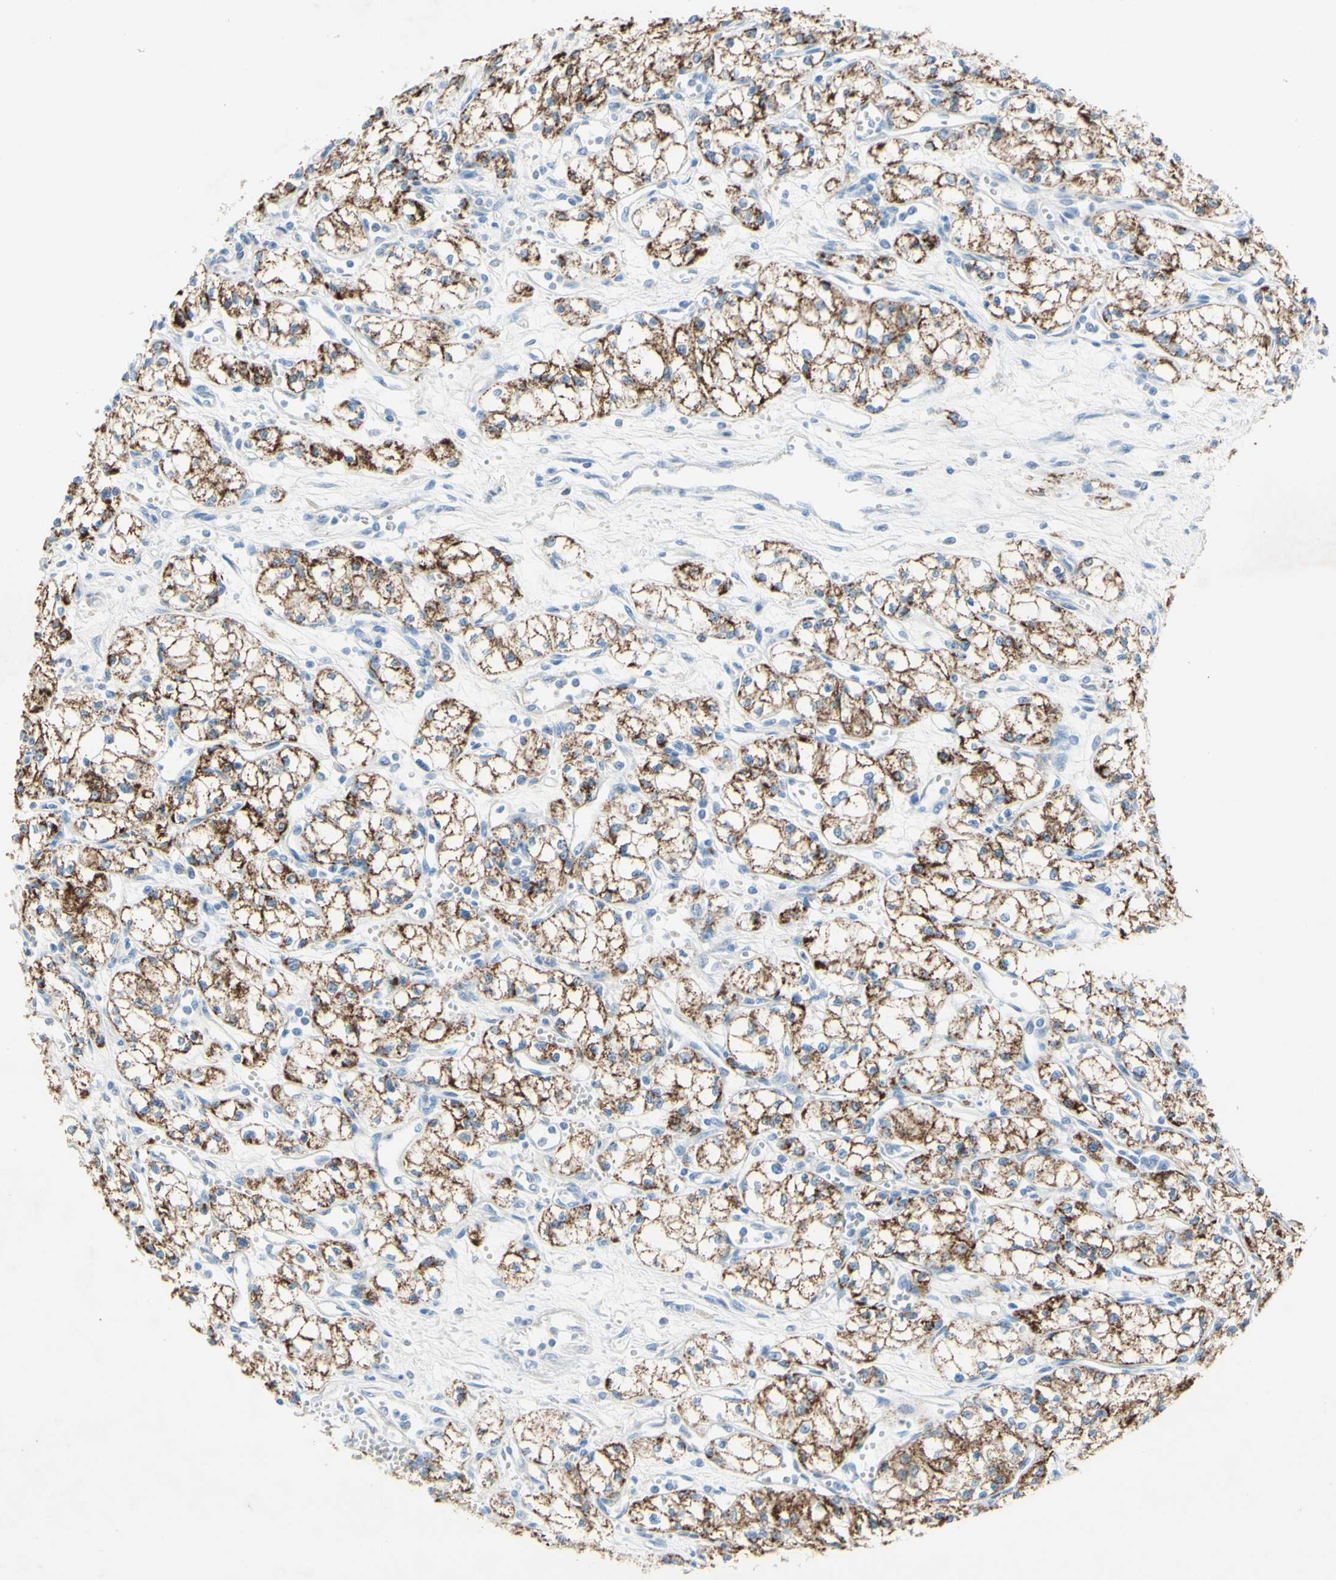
{"staining": {"intensity": "moderate", "quantity": ">75%", "location": "cytoplasmic/membranous"}, "tissue": "renal cancer", "cell_type": "Tumor cells", "image_type": "cancer", "snomed": [{"axis": "morphology", "description": "Normal tissue, NOS"}, {"axis": "morphology", "description": "Adenocarcinoma, NOS"}, {"axis": "topography", "description": "Kidney"}], "caption": "Protein expression analysis of renal cancer exhibits moderate cytoplasmic/membranous staining in about >75% of tumor cells. (DAB IHC, brown staining for protein, blue staining for nuclei).", "gene": "ACADL", "patient": {"sex": "male", "age": 59}}